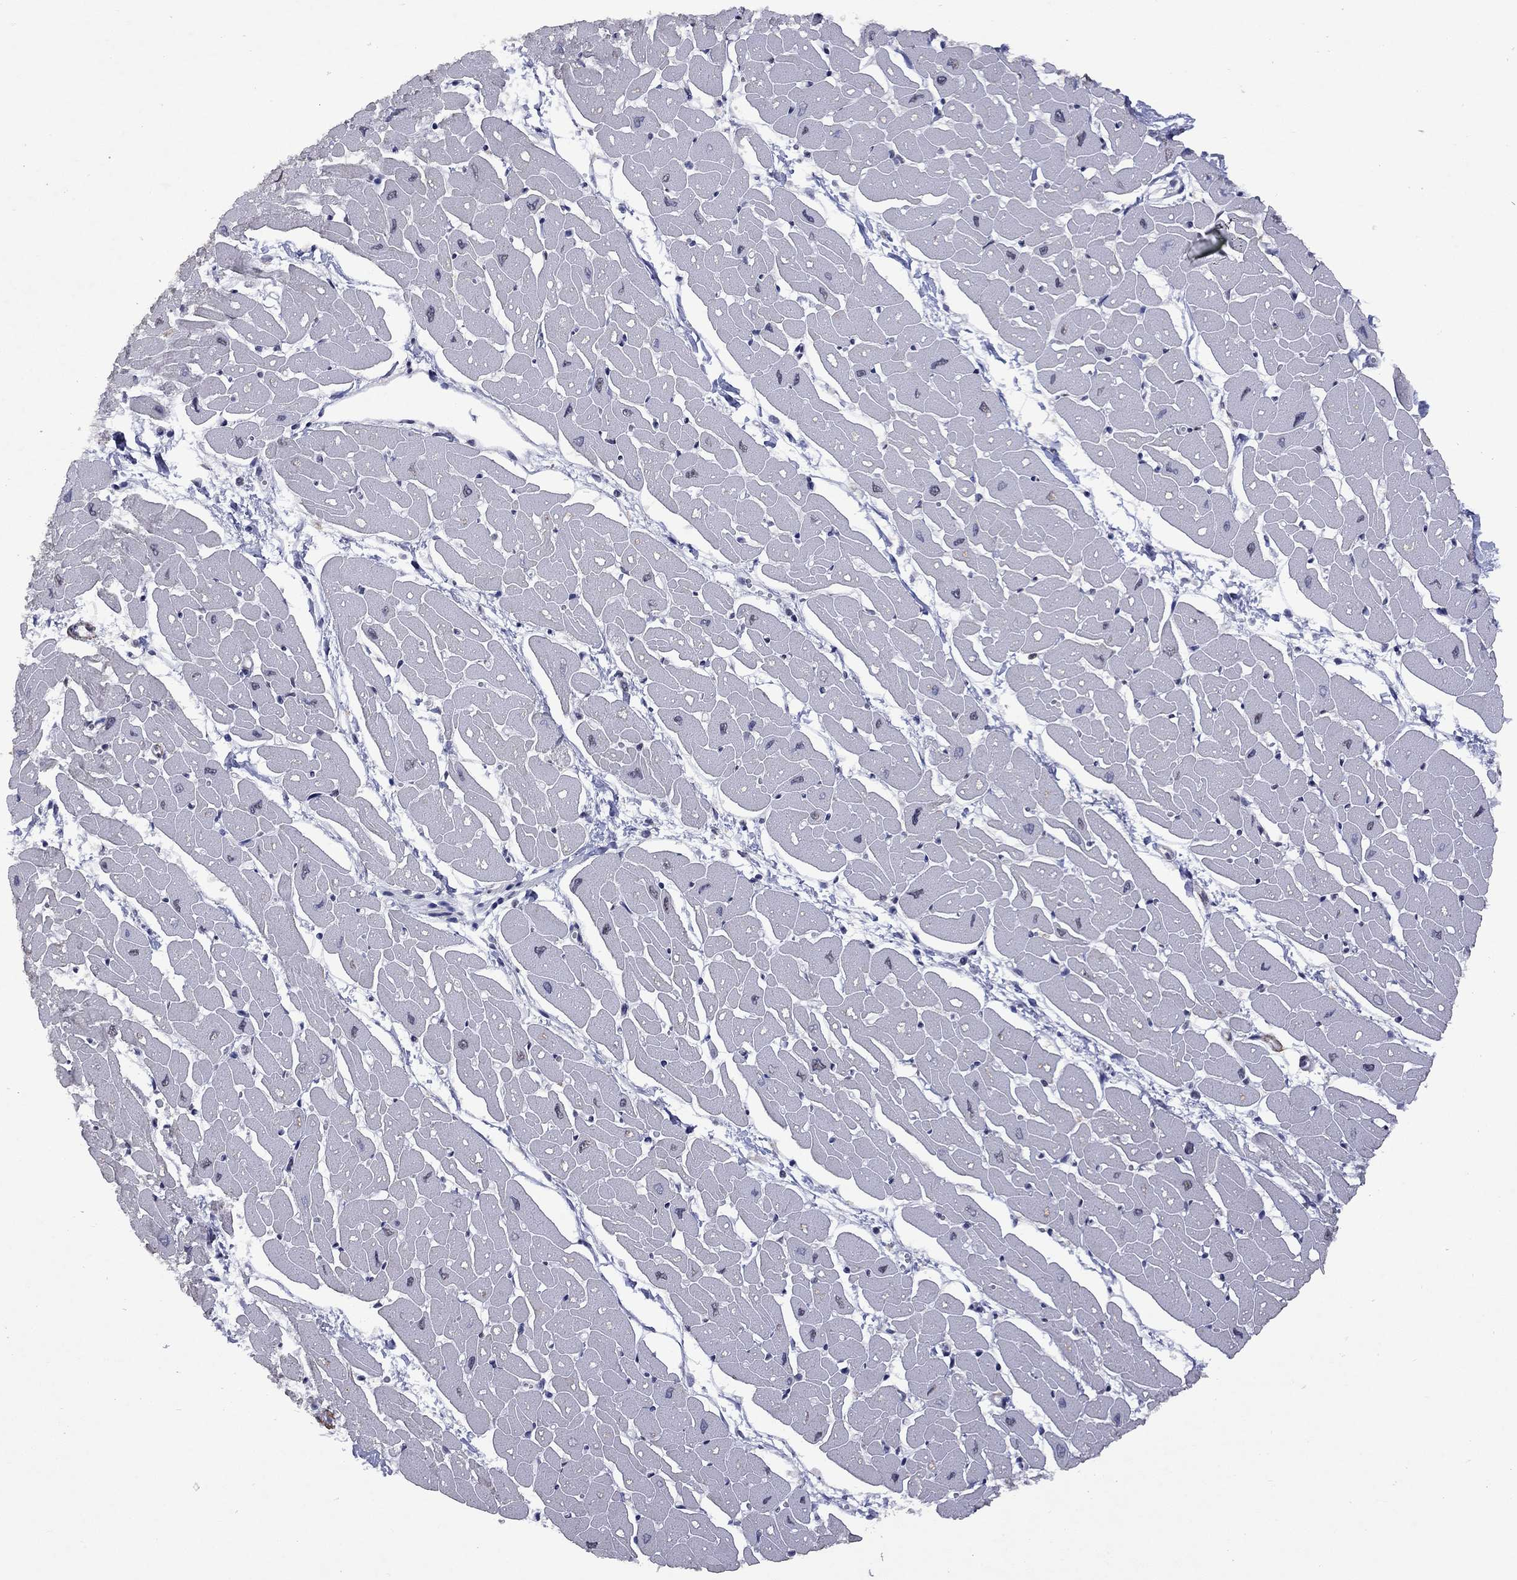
{"staining": {"intensity": "weak", "quantity": "<25%", "location": "nuclear"}, "tissue": "heart muscle", "cell_type": "Cardiomyocytes", "image_type": "normal", "snomed": [{"axis": "morphology", "description": "Normal tissue, NOS"}, {"axis": "topography", "description": "Heart"}], "caption": "This image is of benign heart muscle stained with immunohistochemistry (IHC) to label a protein in brown with the nuclei are counter-stained blue. There is no positivity in cardiomyocytes. (DAB (3,3'-diaminobenzidine) immunohistochemistry visualized using brightfield microscopy, high magnification).", "gene": "SPOUT1", "patient": {"sex": "male", "age": 57}}